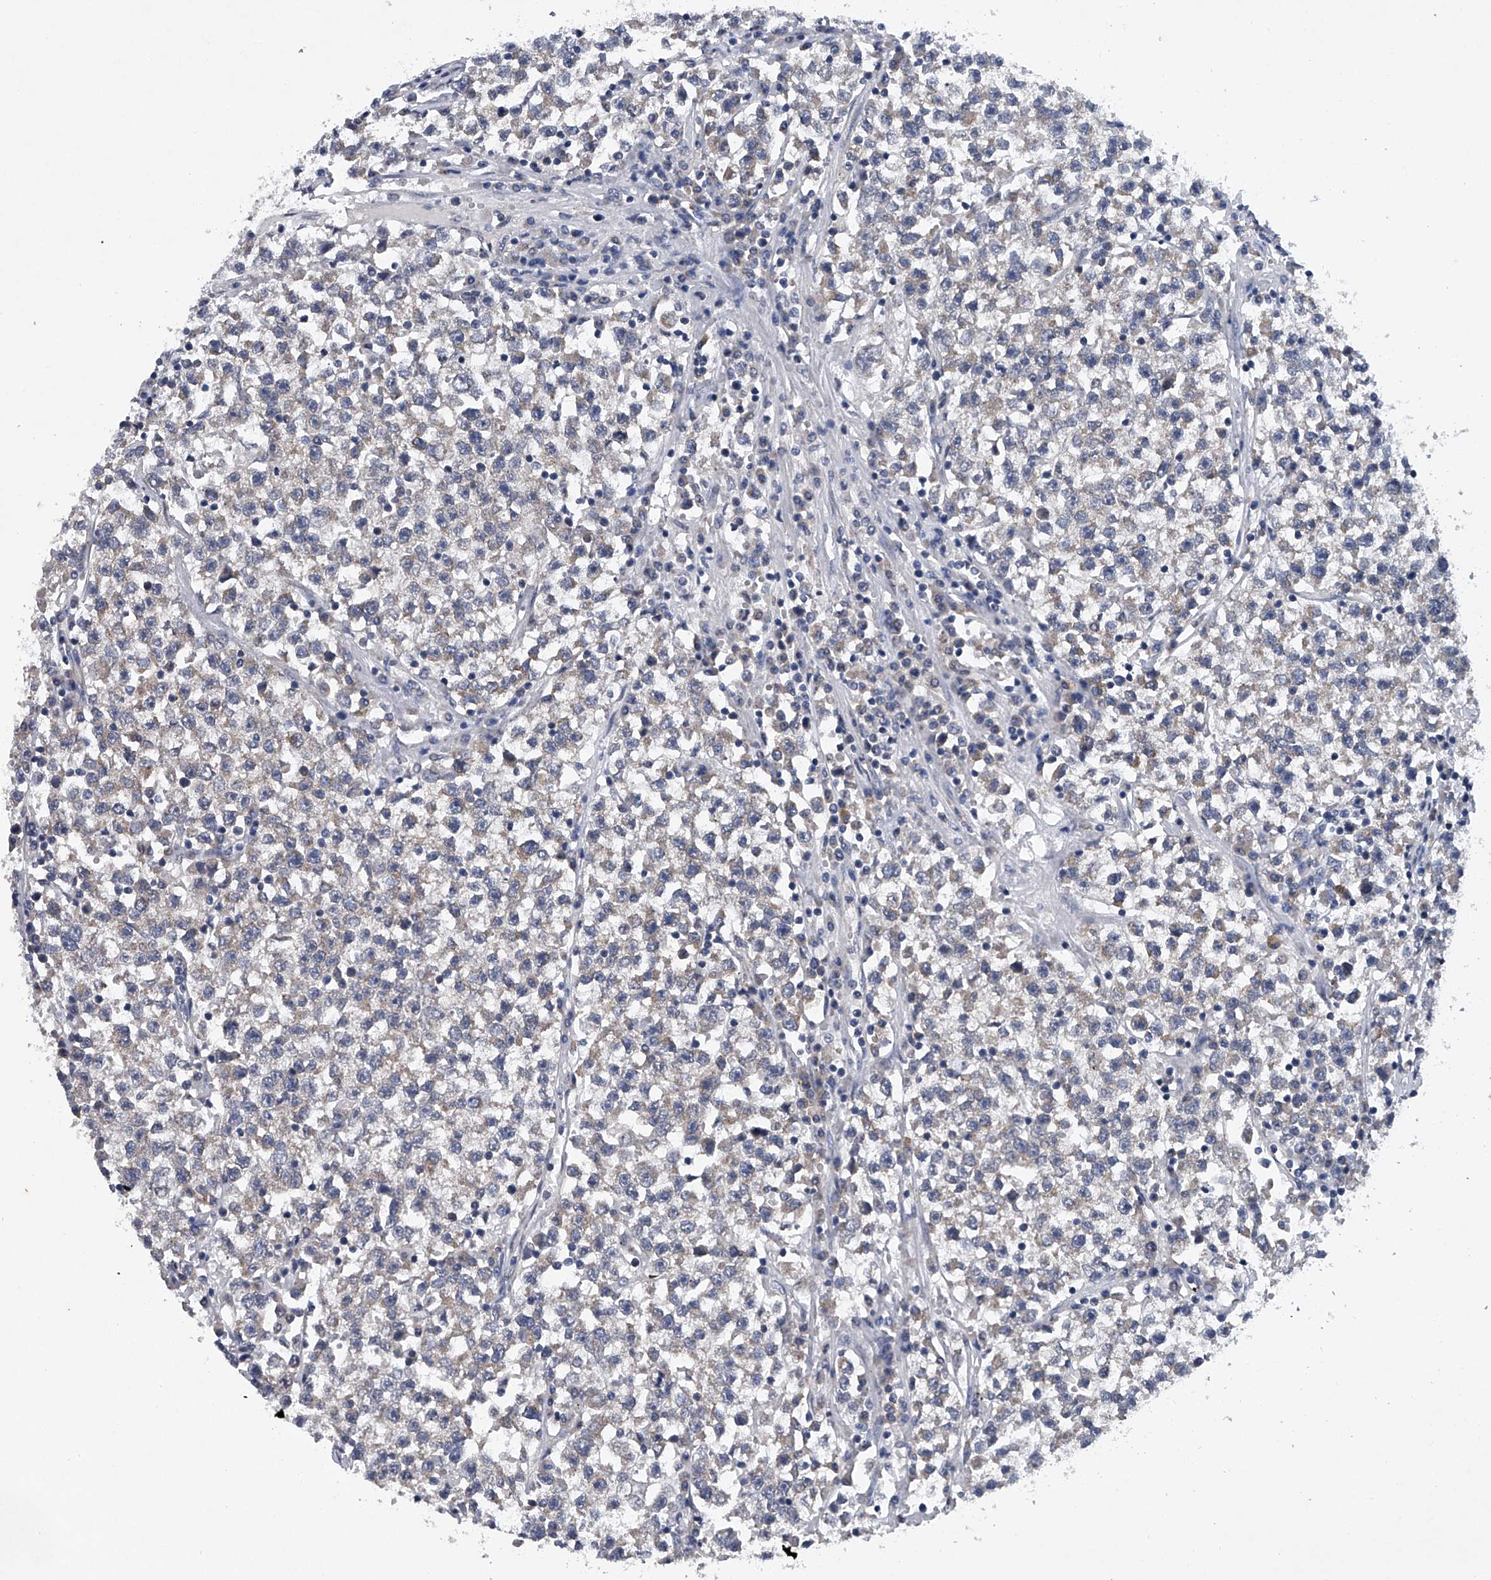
{"staining": {"intensity": "weak", "quantity": "<25%", "location": "cytoplasmic/membranous"}, "tissue": "testis cancer", "cell_type": "Tumor cells", "image_type": "cancer", "snomed": [{"axis": "morphology", "description": "Seminoma, NOS"}, {"axis": "topography", "description": "Testis"}], "caption": "IHC image of human testis cancer (seminoma) stained for a protein (brown), which shows no expression in tumor cells. The staining was performed using DAB to visualize the protein expression in brown, while the nuclei were stained in blue with hematoxylin (Magnification: 20x).", "gene": "RNF5", "patient": {"sex": "male", "age": 22}}